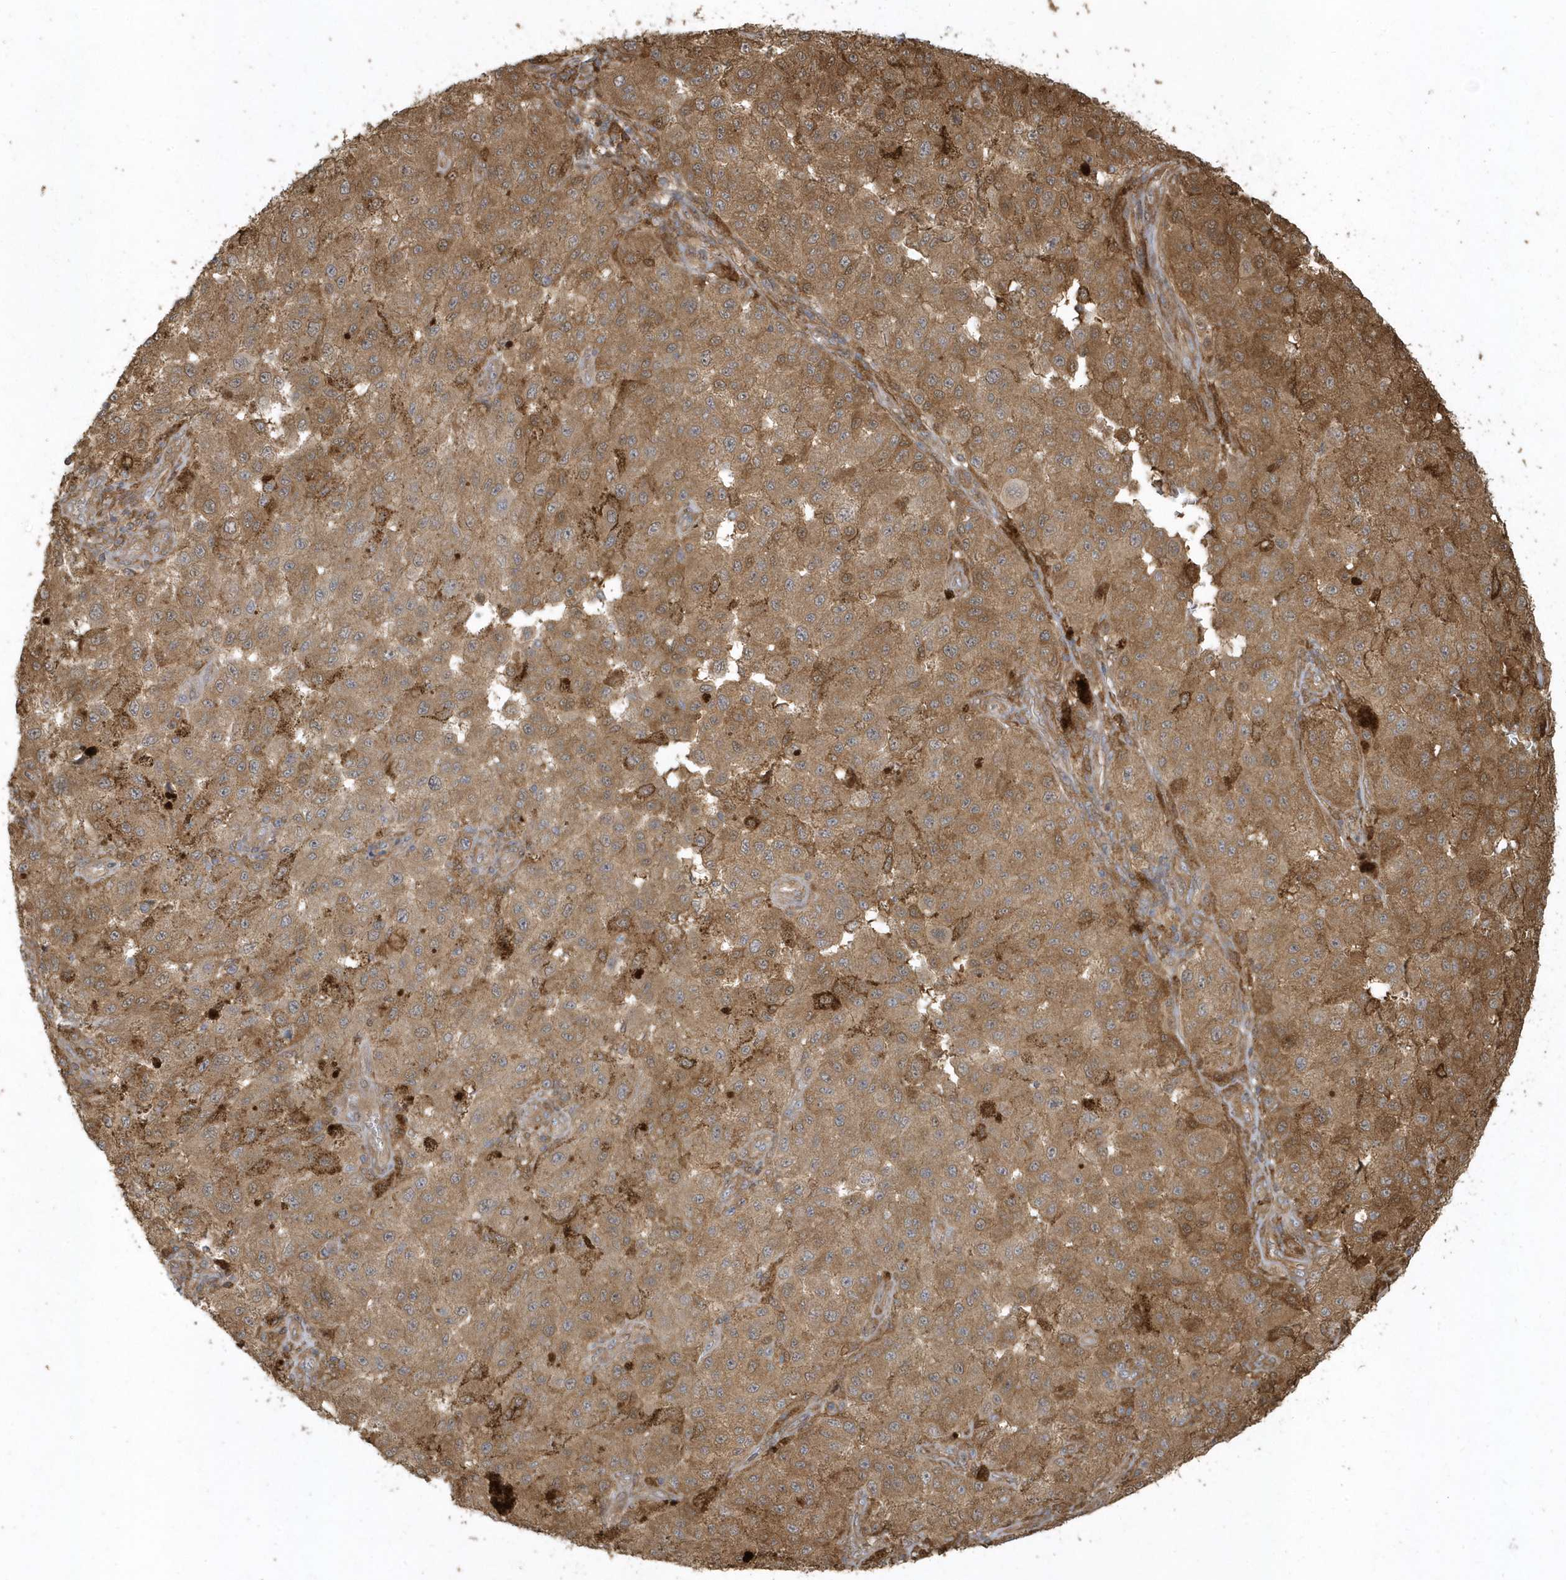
{"staining": {"intensity": "moderate", "quantity": ">75%", "location": "cytoplasmic/membranous"}, "tissue": "melanoma", "cell_type": "Tumor cells", "image_type": "cancer", "snomed": [{"axis": "morphology", "description": "Malignant melanoma, NOS"}, {"axis": "topography", "description": "Skin"}], "caption": "Protein staining of malignant melanoma tissue exhibits moderate cytoplasmic/membranous positivity in approximately >75% of tumor cells.", "gene": "HNMT", "patient": {"sex": "female", "age": 64}}